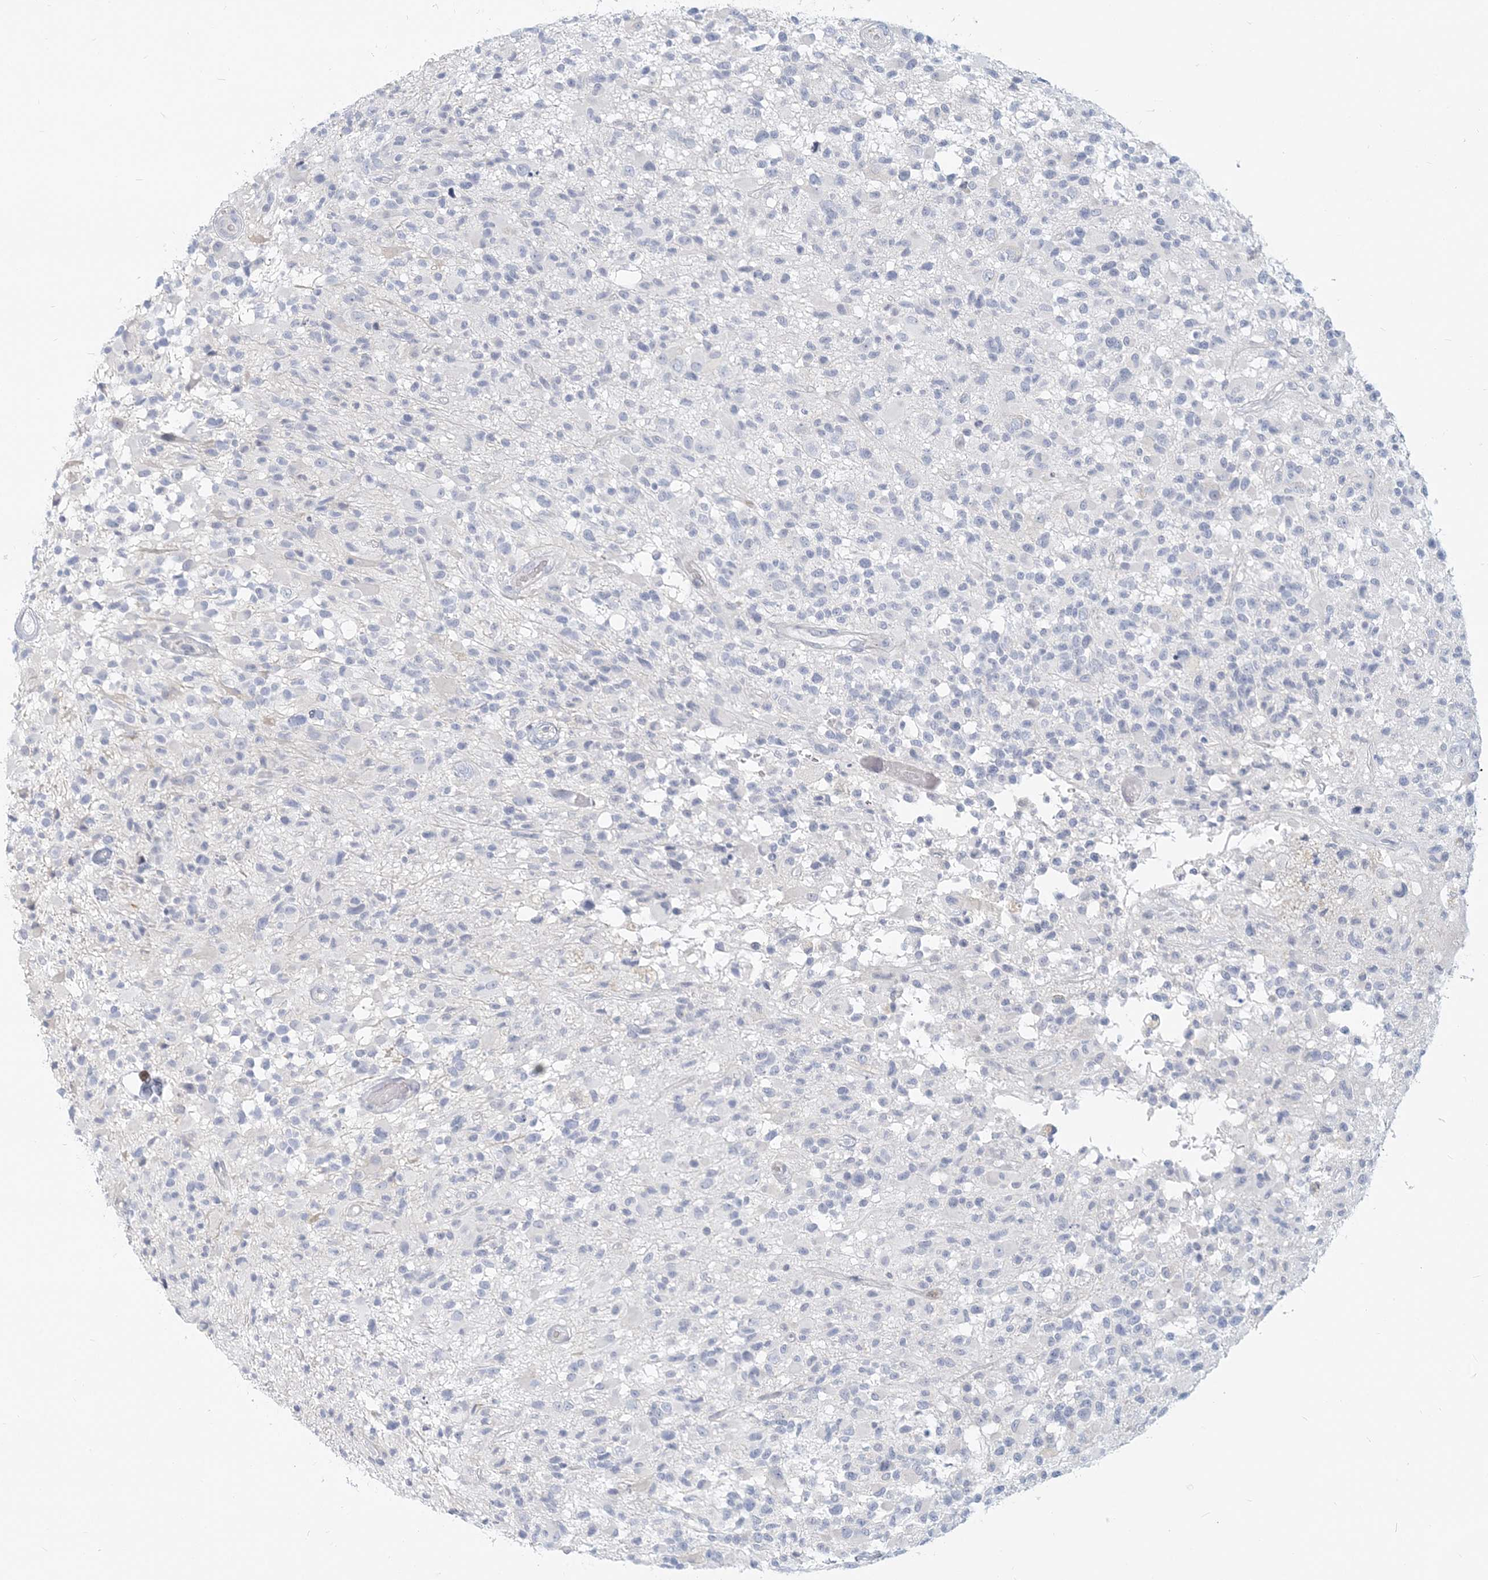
{"staining": {"intensity": "negative", "quantity": "none", "location": "none"}, "tissue": "glioma", "cell_type": "Tumor cells", "image_type": "cancer", "snomed": [{"axis": "morphology", "description": "Glioma, malignant, High grade"}, {"axis": "morphology", "description": "Glioblastoma, NOS"}, {"axis": "topography", "description": "Brain"}], "caption": "IHC photomicrograph of glioma stained for a protein (brown), which demonstrates no expression in tumor cells.", "gene": "GMPPA", "patient": {"sex": "male", "age": 60}}